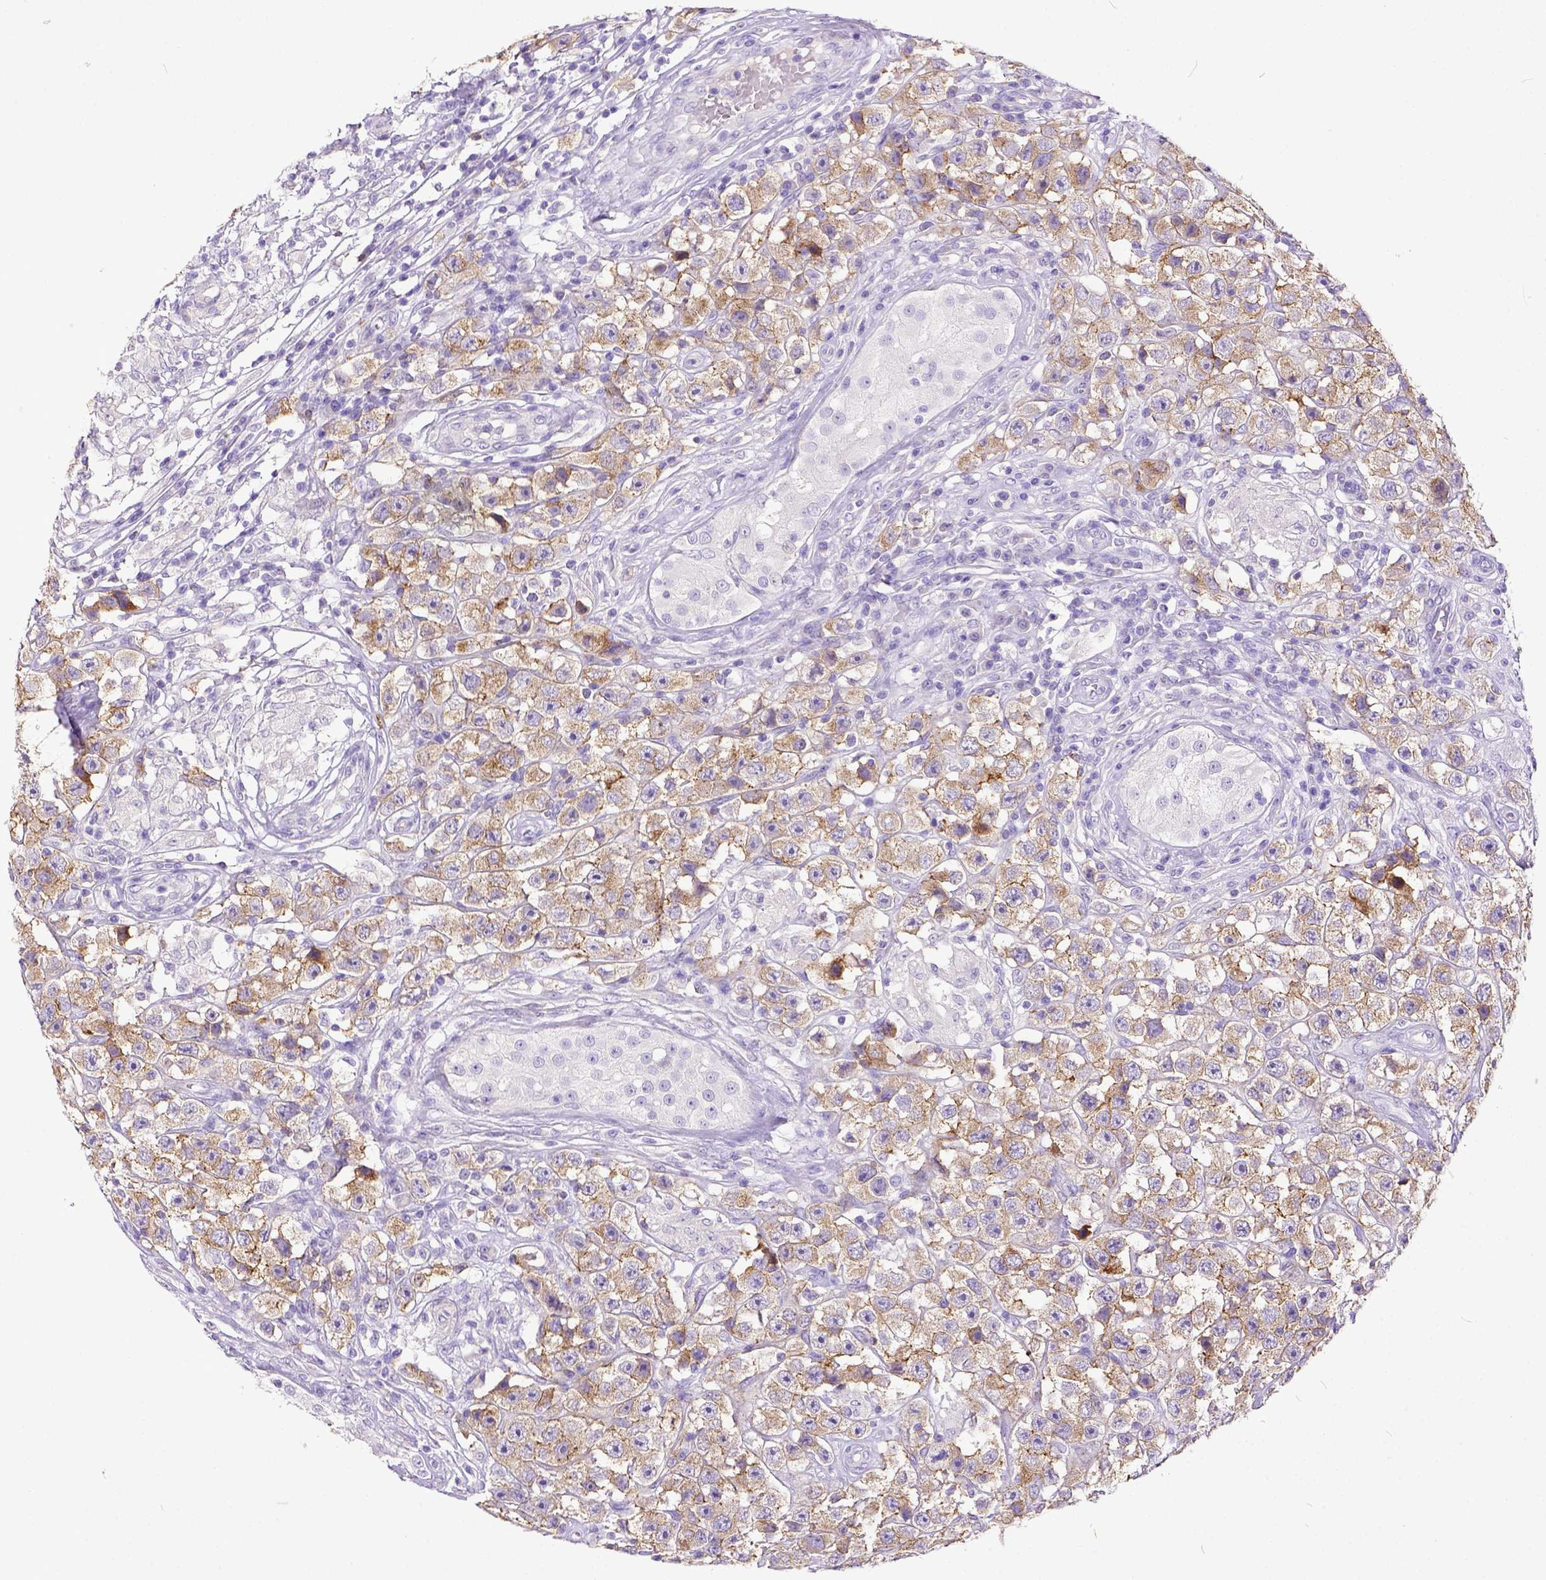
{"staining": {"intensity": "moderate", "quantity": ">75%", "location": "cytoplasmic/membranous"}, "tissue": "testis cancer", "cell_type": "Tumor cells", "image_type": "cancer", "snomed": [{"axis": "morphology", "description": "Seminoma, NOS"}, {"axis": "topography", "description": "Testis"}], "caption": "A high-resolution histopathology image shows immunohistochemistry (IHC) staining of seminoma (testis), which exhibits moderate cytoplasmic/membranous staining in approximately >75% of tumor cells.", "gene": "KIT", "patient": {"sex": "male", "age": 45}}